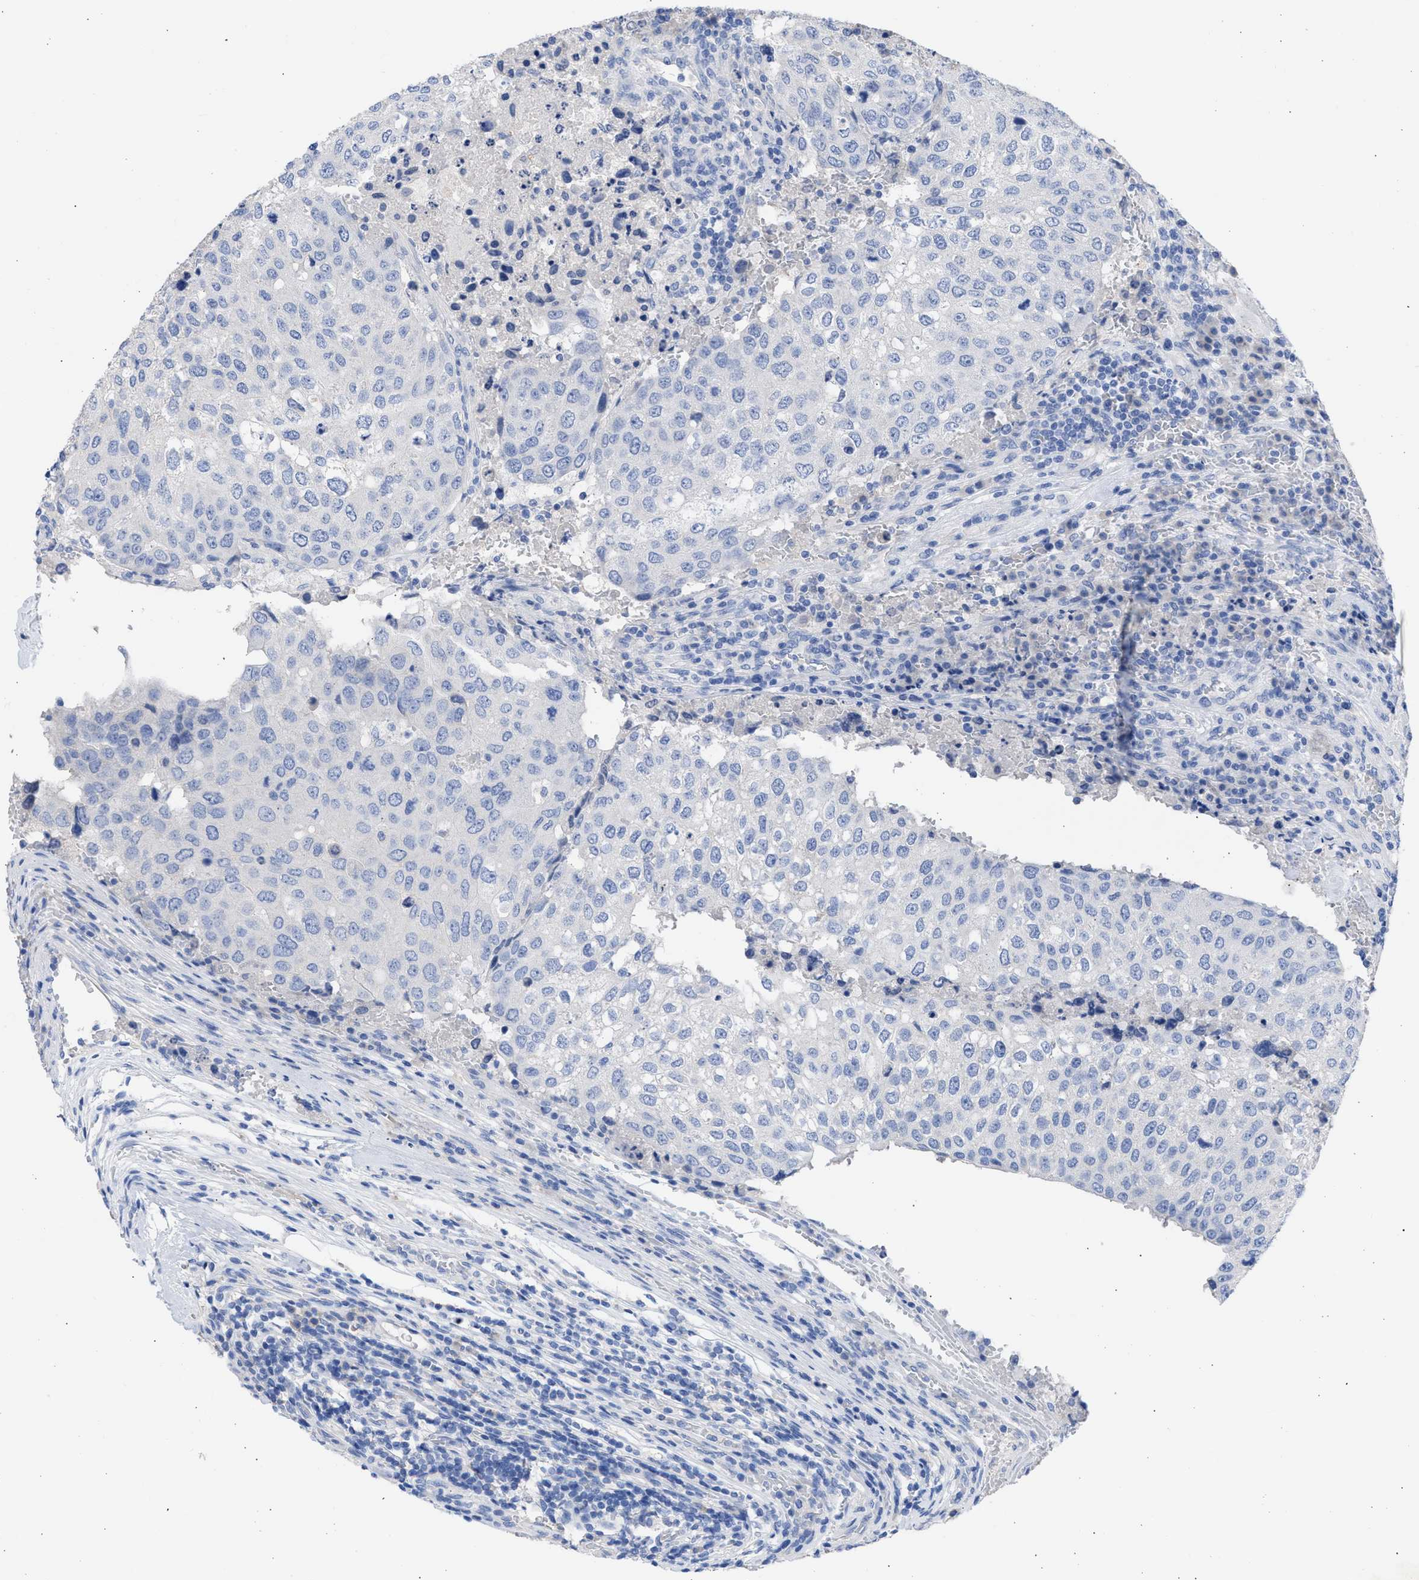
{"staining": {"intensity": "negative", "quantity": "none", "location": "none"}, "tissue": "urothelial cancer", "cell_type": "Tumor cells", "image_type": "cancer", "snomed": [{"axis": "morphology", "description": "Urothelial carcinoma, High grade"}, {"axis": "topography", "description": "Lymph node"}, {"axis": "topography", "description": "Urinary bladder"}], "caption": "Immunohistochemistry (IHC) micrograph of urothelial cancer stained for a protein (brown), which exhibits no expression in tumor cells.", "gene": "RSPH1", "patient": {"sex": "male", "age": 51}}